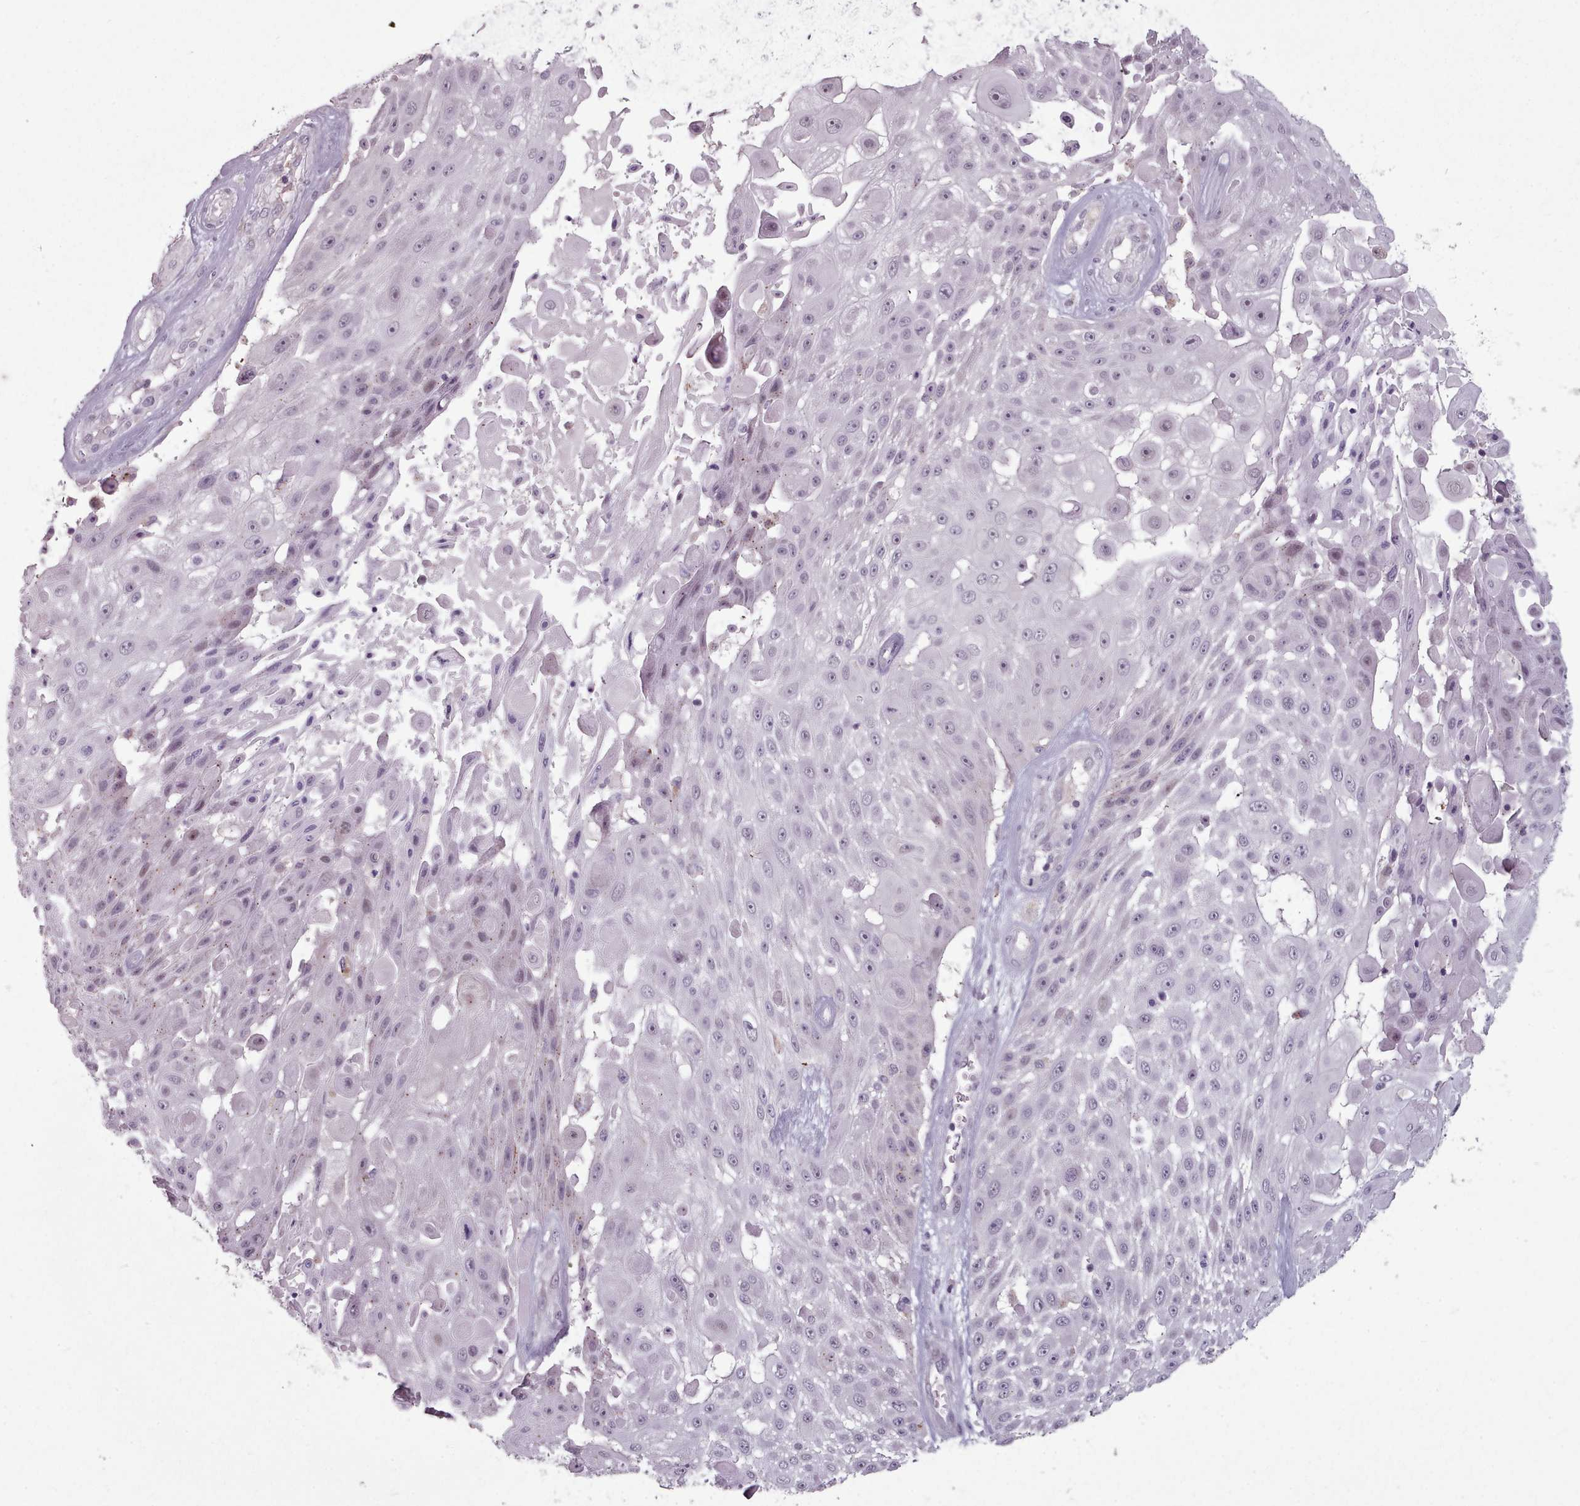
{"staining": {"intensity": "negative", "quantity": "none", "location": "none"}, "tissue": "skin cancer", "cell_type": "Tumor cells", "image_type": "cancer", "snomed": [{"axis": "morphology", "description": "Squamous cell carcinoma, NOS"}, {"axis": "topography", "description": "Skin"}], "caption": "Immunohistochemical staining of squamous cell carcinoma (skin) reveals no significant expression in tumor cells.", "gene": "PBX4", "patient": {"sex": "female", "age": 86}}